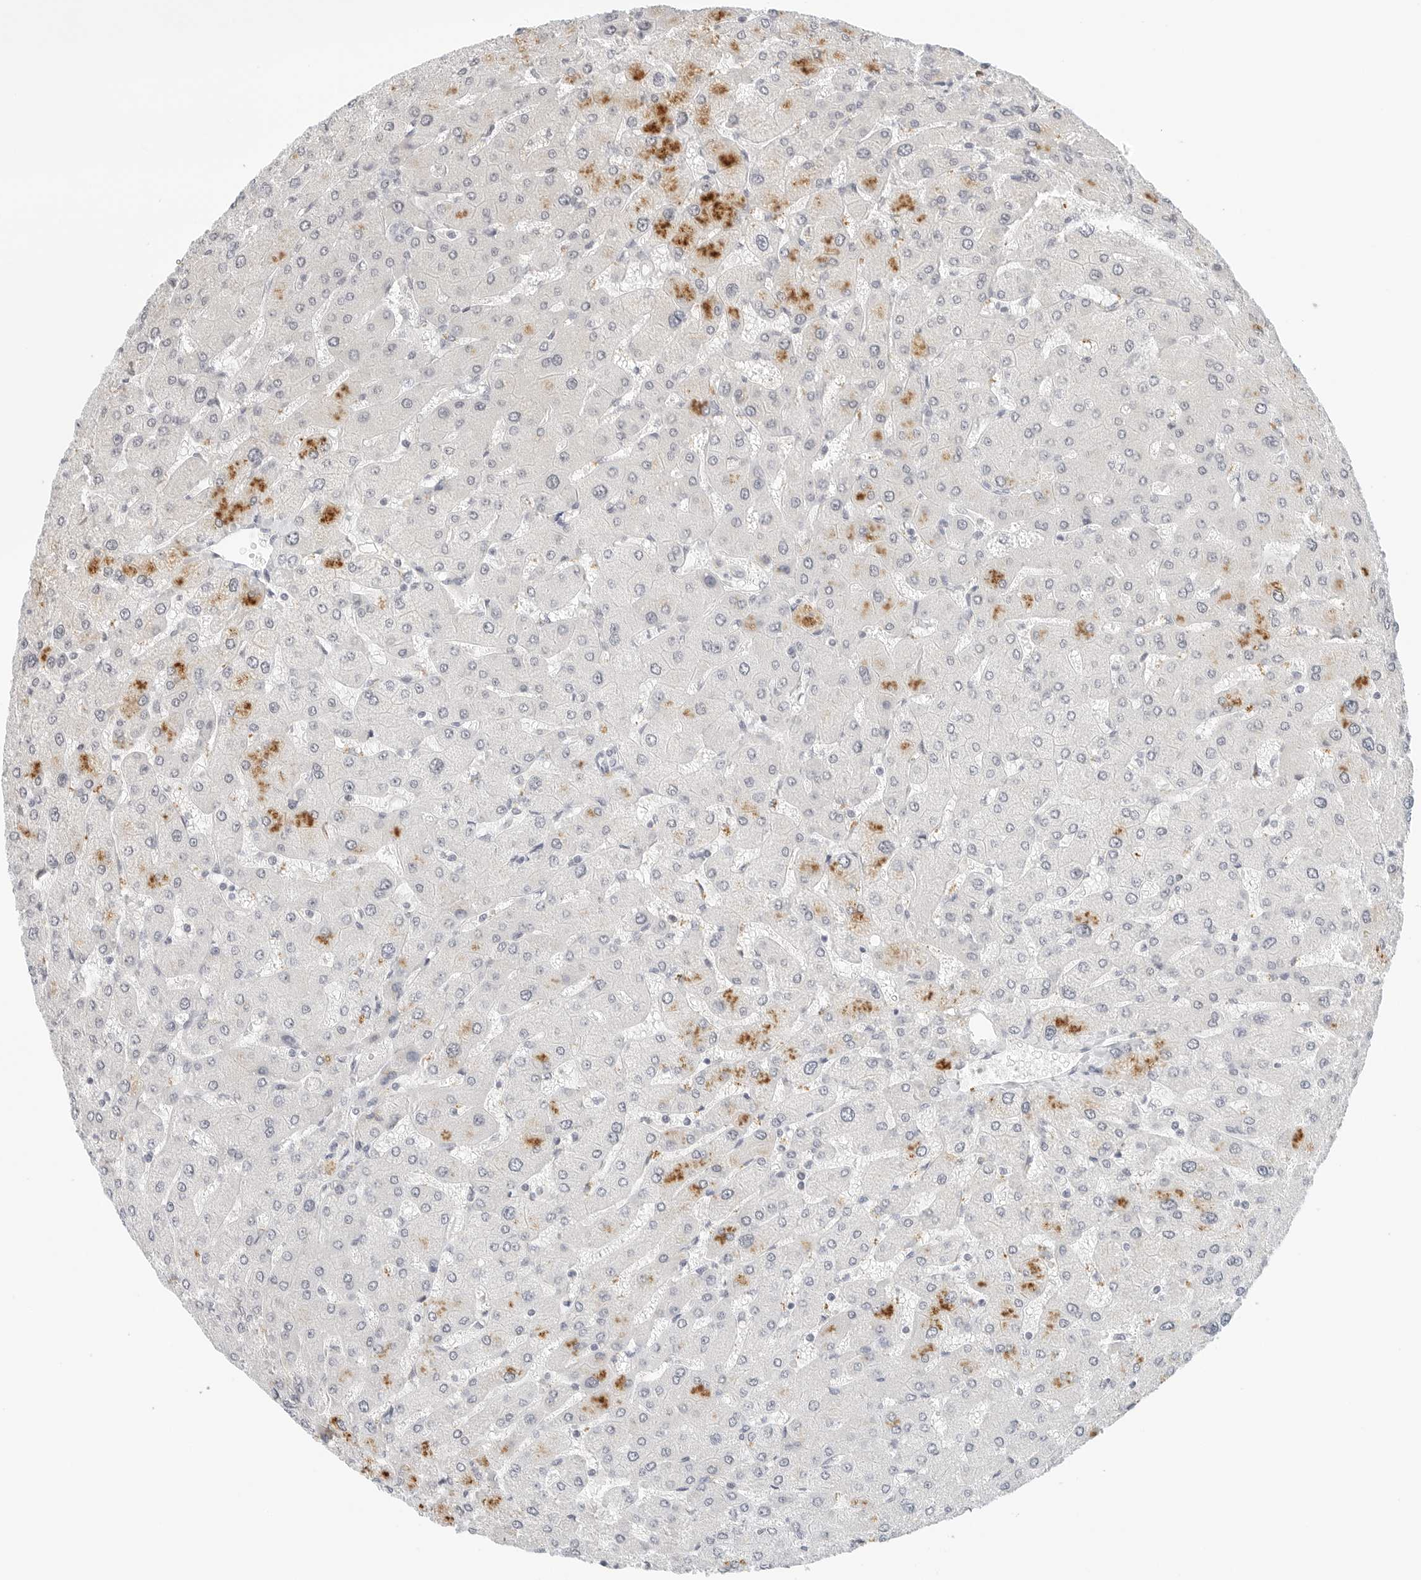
{"staining": {"intensity": "negative", "quantity": "none", "location": "none"}, "tissue": "liver", "cell_type": "Cholangiocytes", "image_type": "normal", "snomed": [{"axis": "morphology", "description": "Normal tissue, NOS"}, {"axis": "topography", "description": "Liver"}], "caption": "Human liver stained for a protein using IHC reveals no positivity in cholangiocytes.", "gene": "PARP10", "patient": {"sex": "male", "age": 55}}